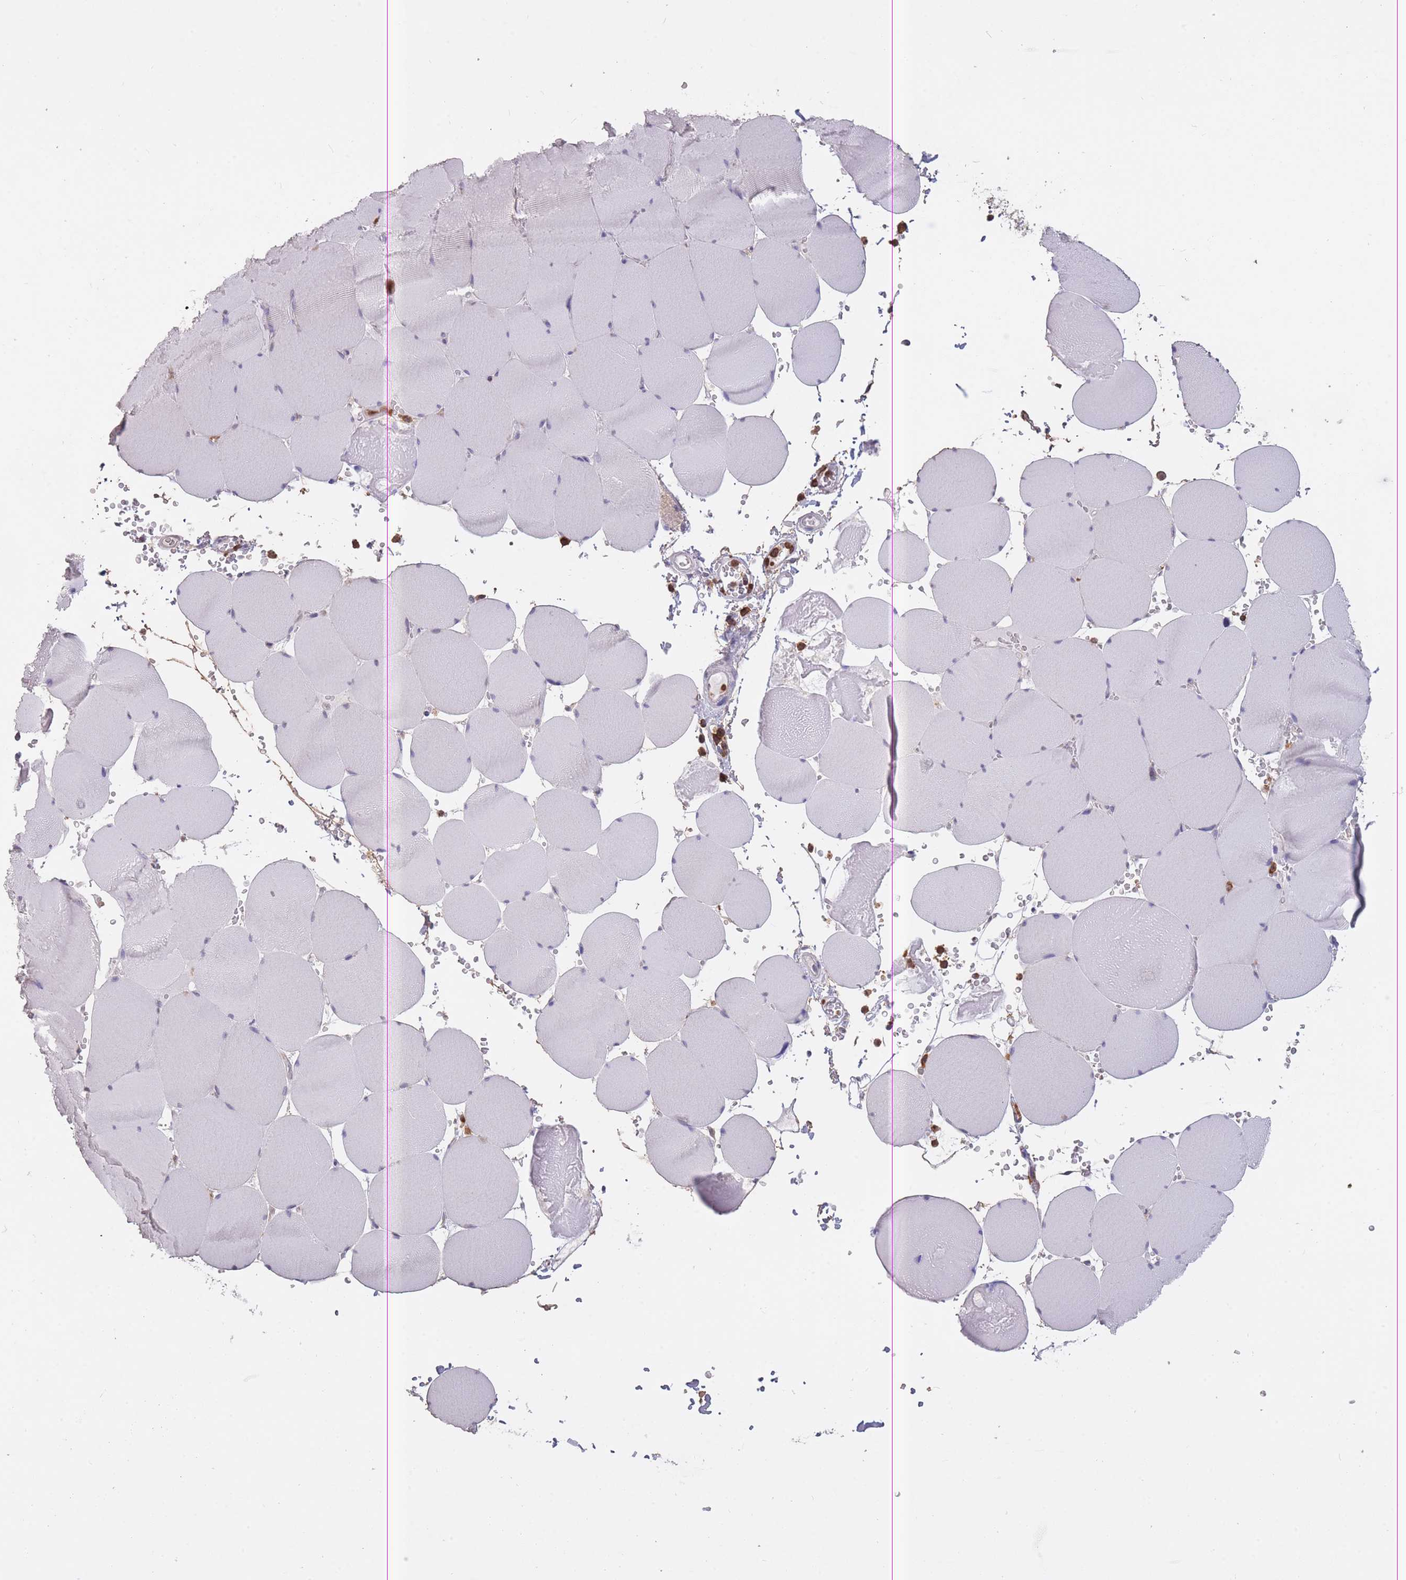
{"staining": {"intensity": "negative", "quantity": "none", "location": "none"}, "tissue": "skeletal muscle", "cell_type": "Myocytes", "image_type": "normal", "snomed": [{"axis": "morphology", "description": "Normal tissue, NOS"}, {"axis": "topography", "description": "Skeletal muscle"}, {"axis": "topography", "description": "Head-Neck"}], "caption": "Histopathology image shows no significant protein staining in myocytes of benign skeletal muscle.", "gene": "GMIP", "patient": {"sex": "male", "age": 66}}